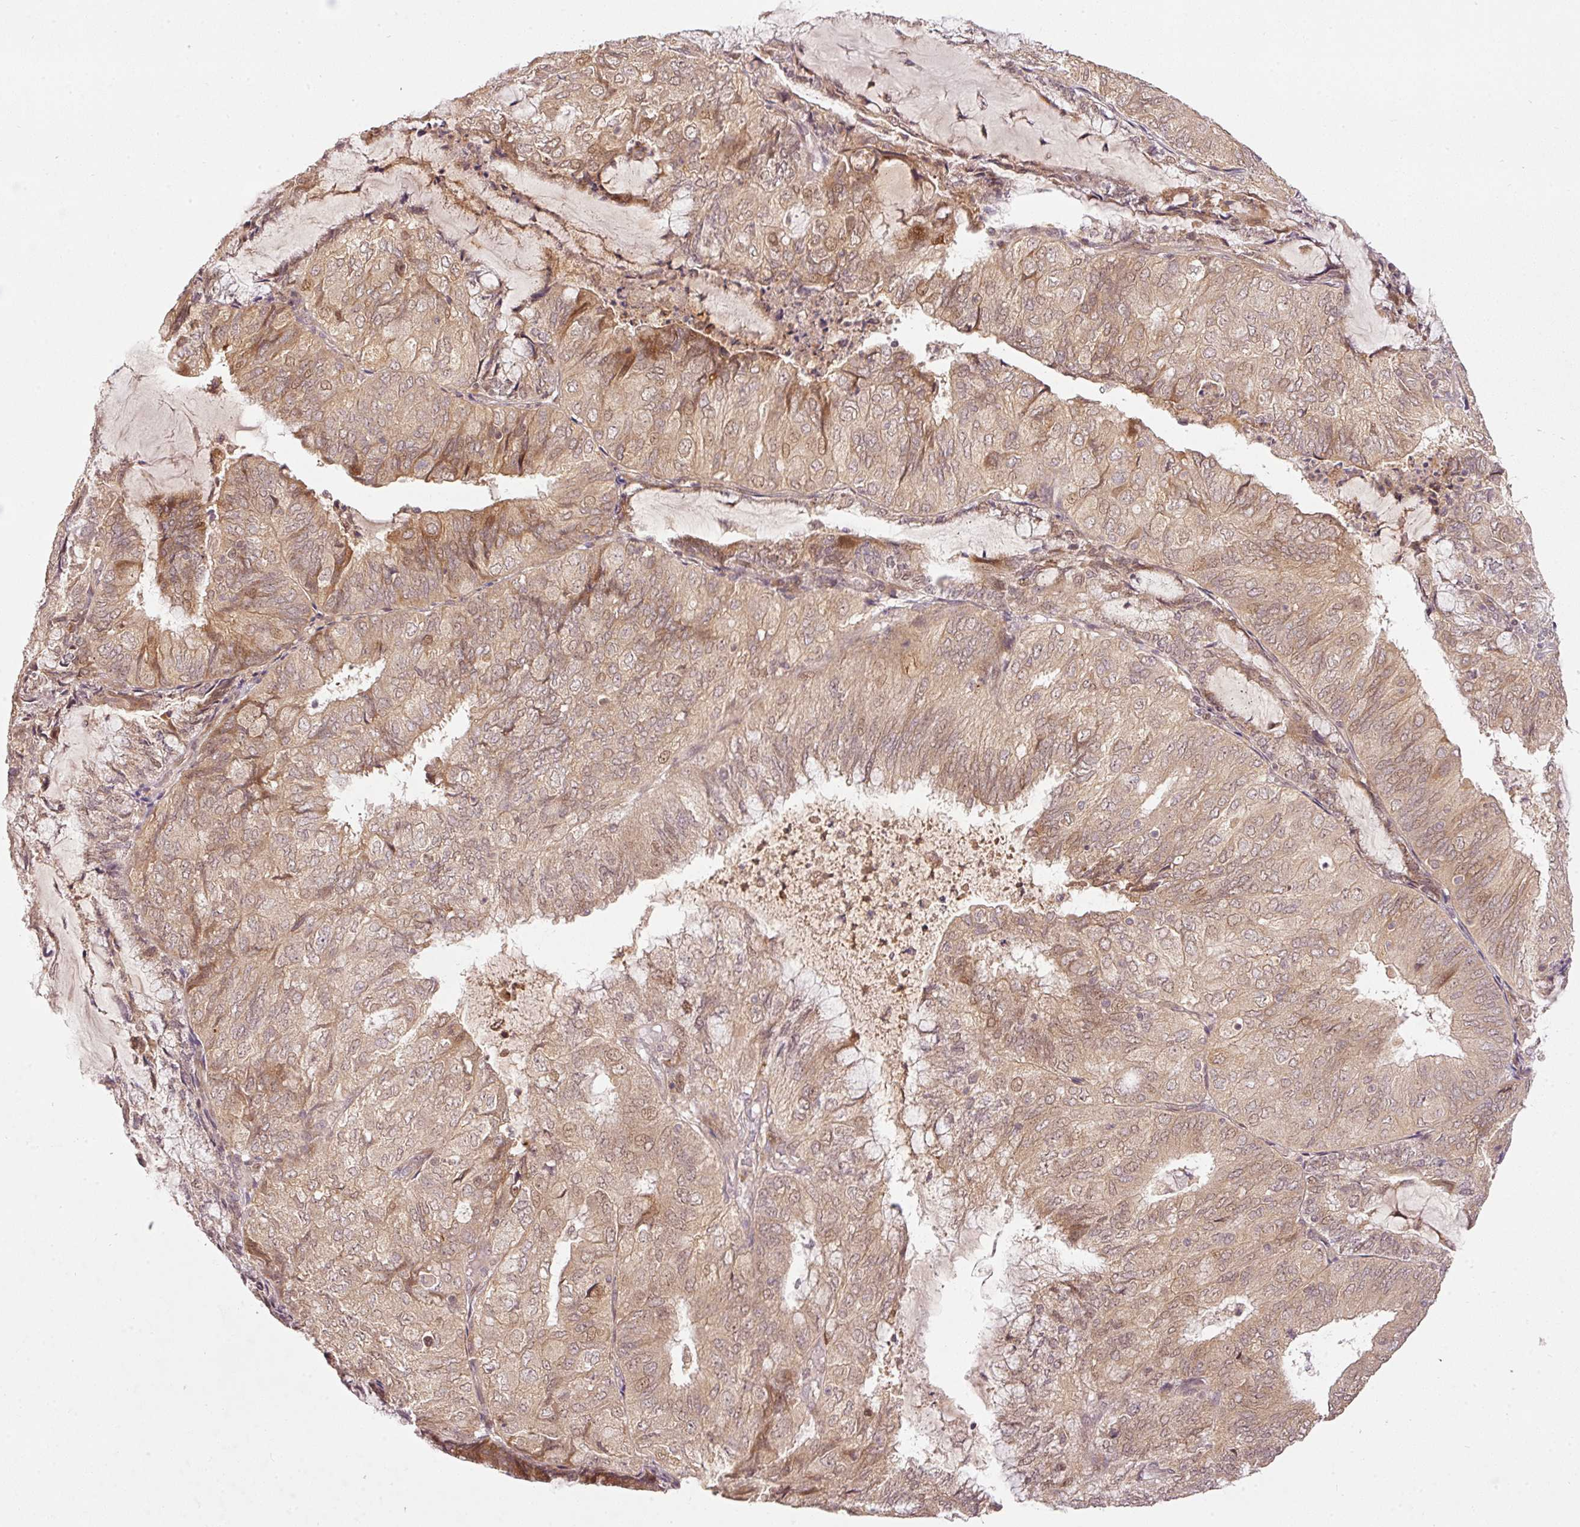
{"staining": {"intensity": "moderate", "quantity": ">75%", "location": "cytoplasmic/membranous,nuclear"}, "tissue": "endometrial cancer", "cell_type": "Tumor cells", "image_type": "cancer", "snomed": [{"axis": "morphology", "description": "Adenocarcinoma, NOS"}, {"axis": "topography", "description": "Endometrium"}], "caption": "Protein expression analysis of adenocarcinoma (endometrial) exhibits moderate cytoplasmic/membranous and nuclear positivity in about >75% of tumor cells.", "gene": "PCDHB1", "patient": {"sex": "female", "age": 81}}